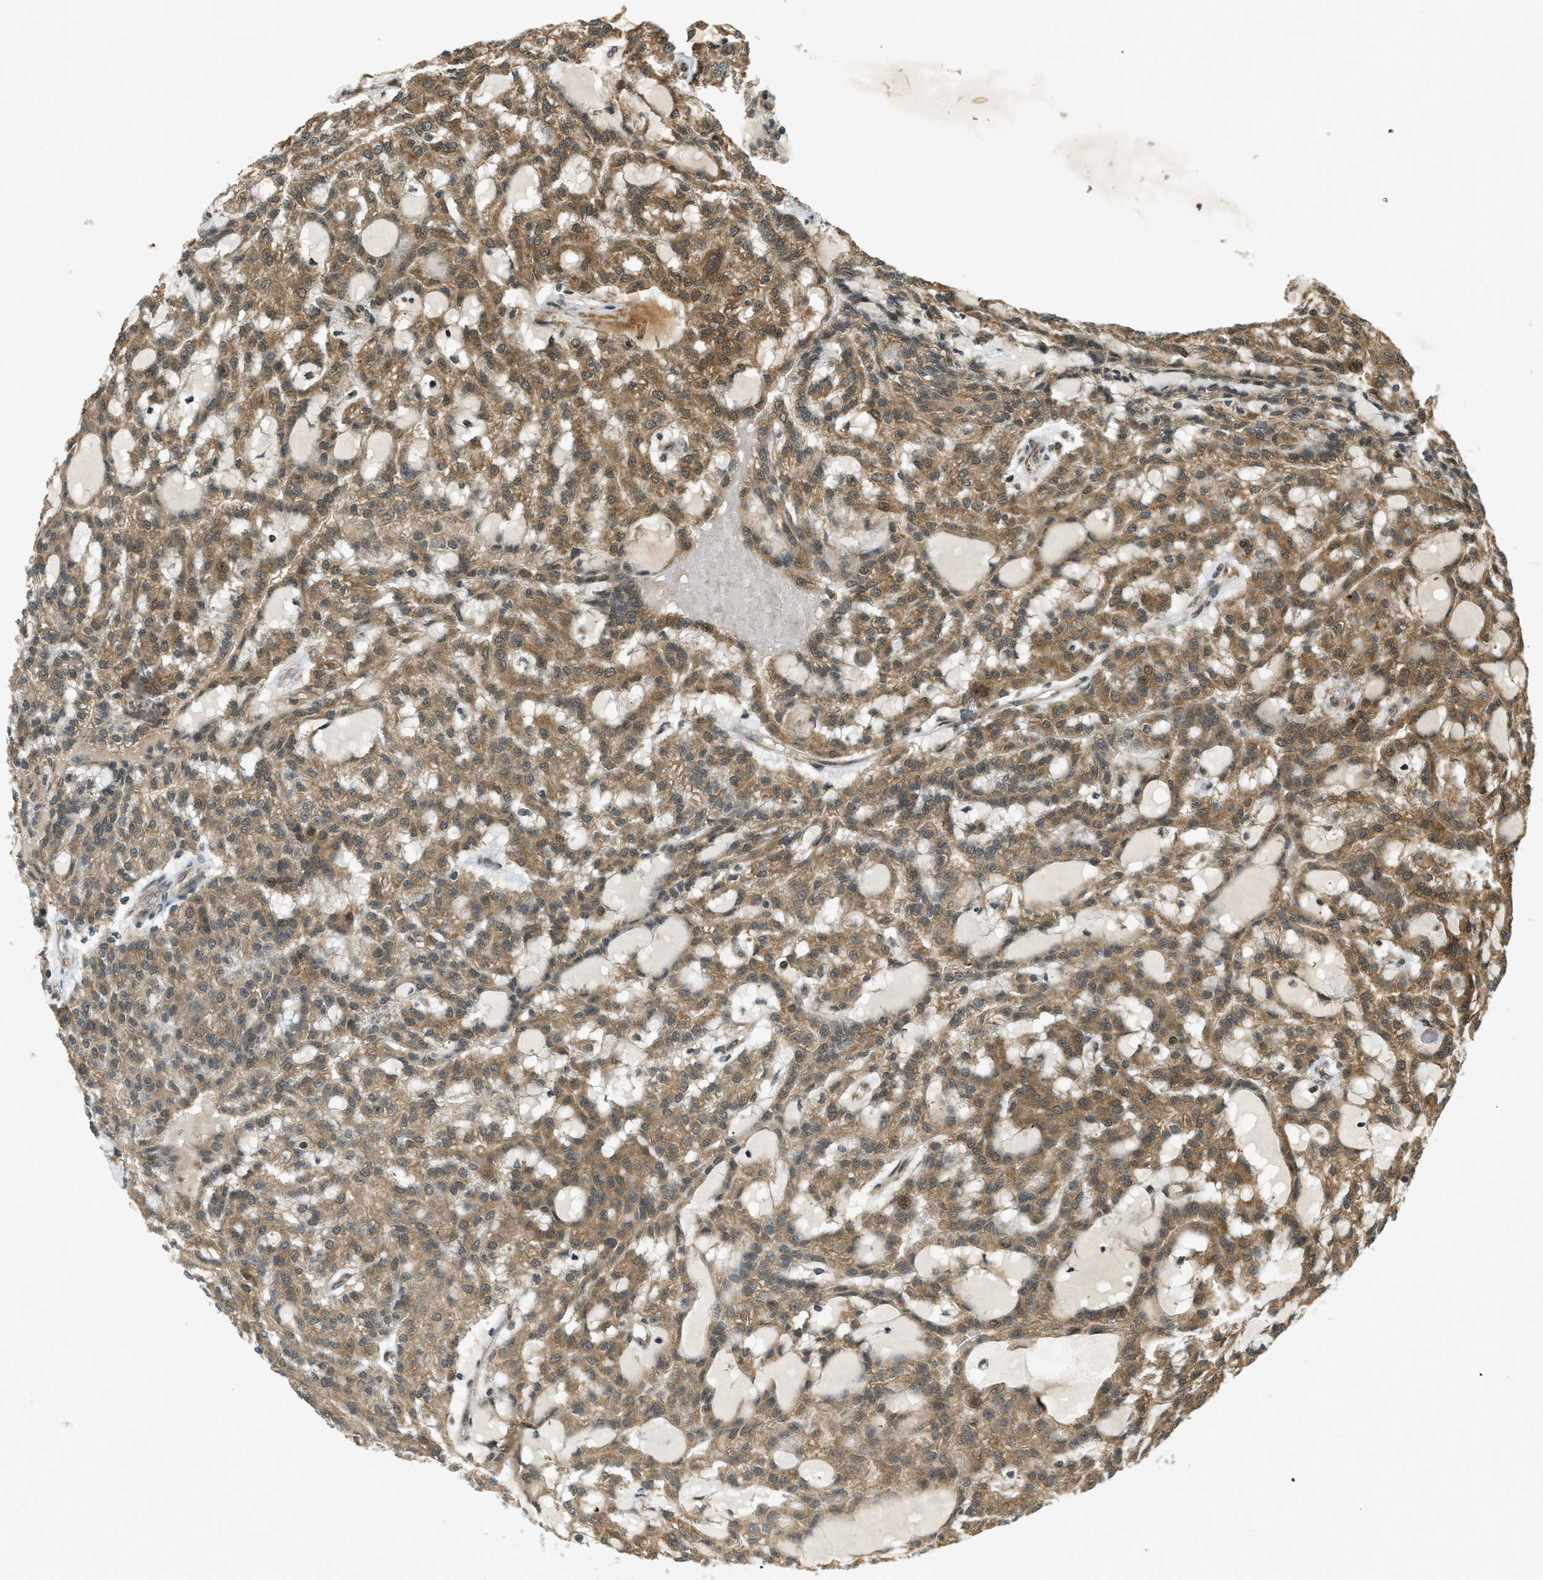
{"staining": {"intensity": "moderate", "quantity": ">75%", "location": "cytoplasmic/membranous"}, "tissue": "renal cancer", "cell_type": "Tumor cells", "image_type": "cancer", "snomed": [{"axis": "morphology", "description": "Adenocarcinoma, NOS"}, {"axis": "topography", "description": "Kidney"}], "caption": "This photomicrograph demonstrates renal adenocarcinoma stained with IHC to label a protein in brown. The cytoplasmic/membranous of tumor cells show moderate positivity for the protein. Nuclei are counter-stained blue.", "gene": "EIF2AK3", "patient": {"sex": "male", "age": 63}}